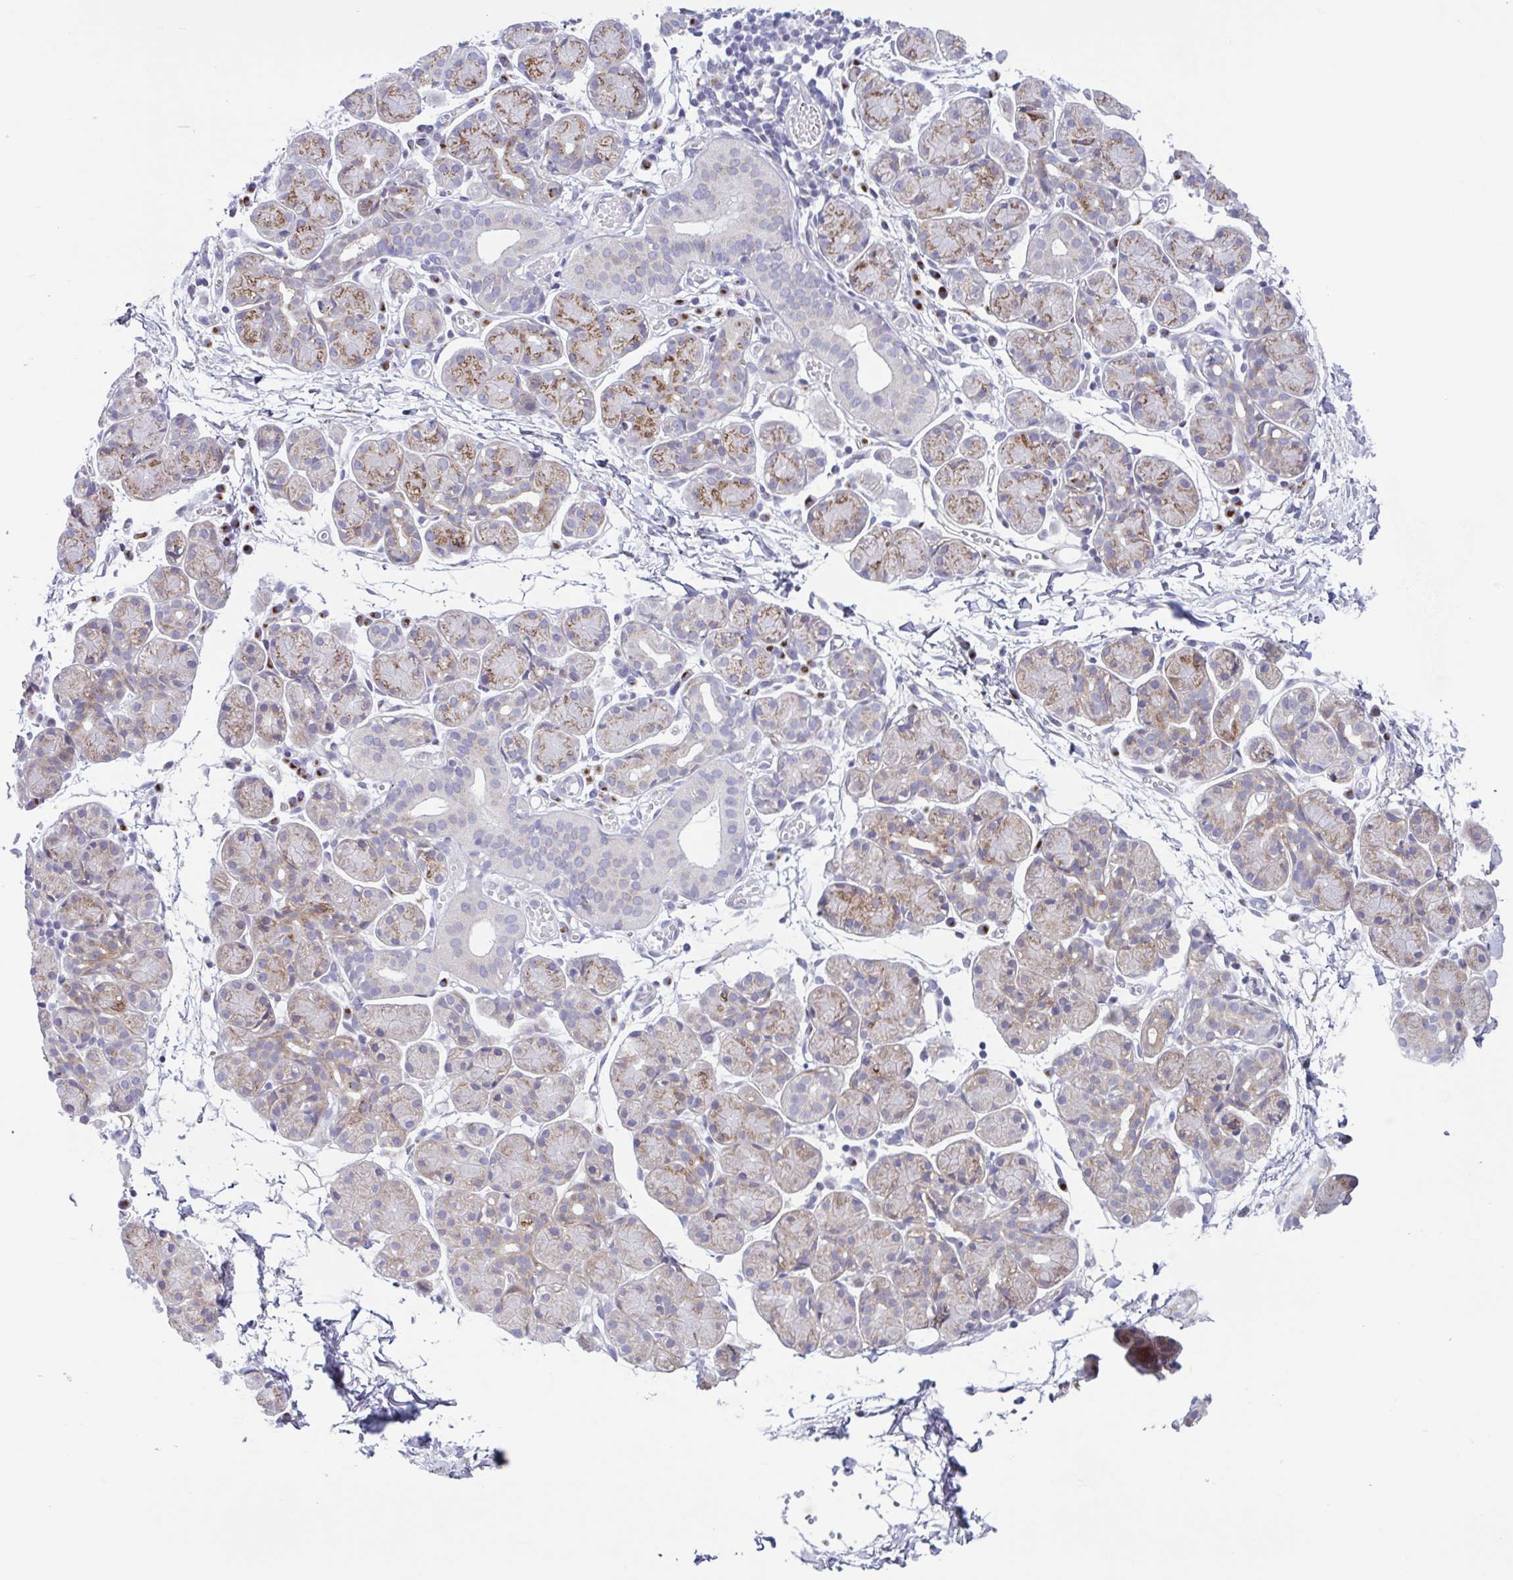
{"staining": {"intensity": "moderate", "quantity": "25%-75%", "location": "cytoplasmic/membranous"}, "tissue": "salivary gland", "cell_type": "Glandular cells", "image_type": "normal", "snomed": [{"axis": "morphology", "description": "Normal tissue, NOS"}, {"axis": "morphology", "description": "Inflammation, NOS"}, {"axis": "topography", "description": "Lymph node"}, {"axis": "topography", "description": "Salivary gland"}], "caption": "Protein expression analysis of normal human salivary gland reveals moderate cytoplasmic/membranous expression in approximately 25%-75% of glandular cells. (DAB = brown stain, brightfield microscopy at high magnification).", "gene": "COL17A1", "patient": {"sex": "male", "age": 3}}